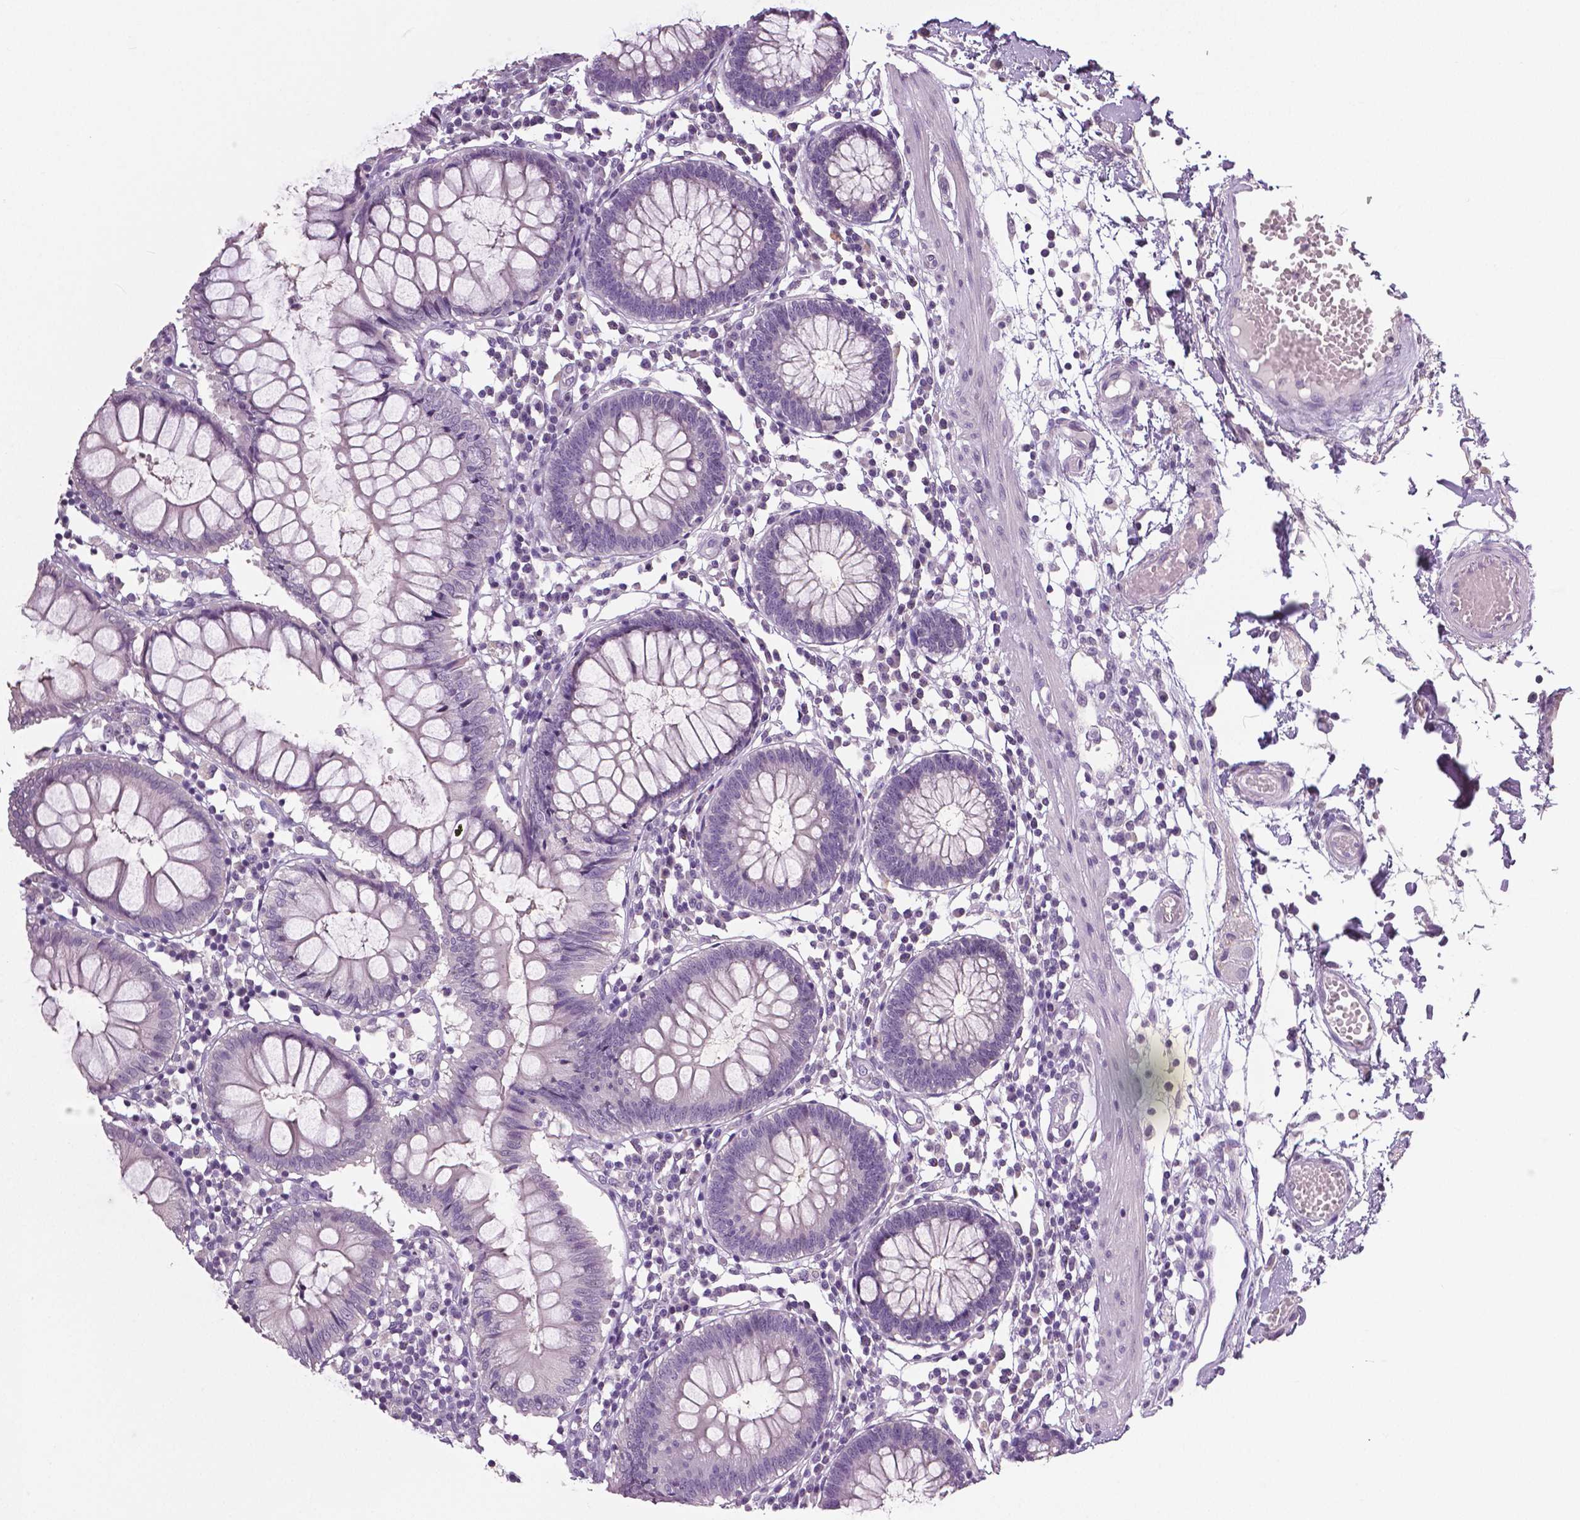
{"staining": {"intensity": "negative", "quantity": "none", "location": "none"}, "tissue": "colon", "cell_type": "Endothelial cells", "image_type": "normal", "snomed": [{"axis": "morphology", "description": "Normal tissue, NOS"}, {"axis": "morphology", "description": "Adenocarcinoma, NOS"}, {"axis": "topography", "description": "Colon"}], "caption": "Human colon stained for a protein using immunohistochemistry exhibits no positivity in endothelial cells.", "gene": "NECAB1", "patient": {"sex": "male", "age": 83}}